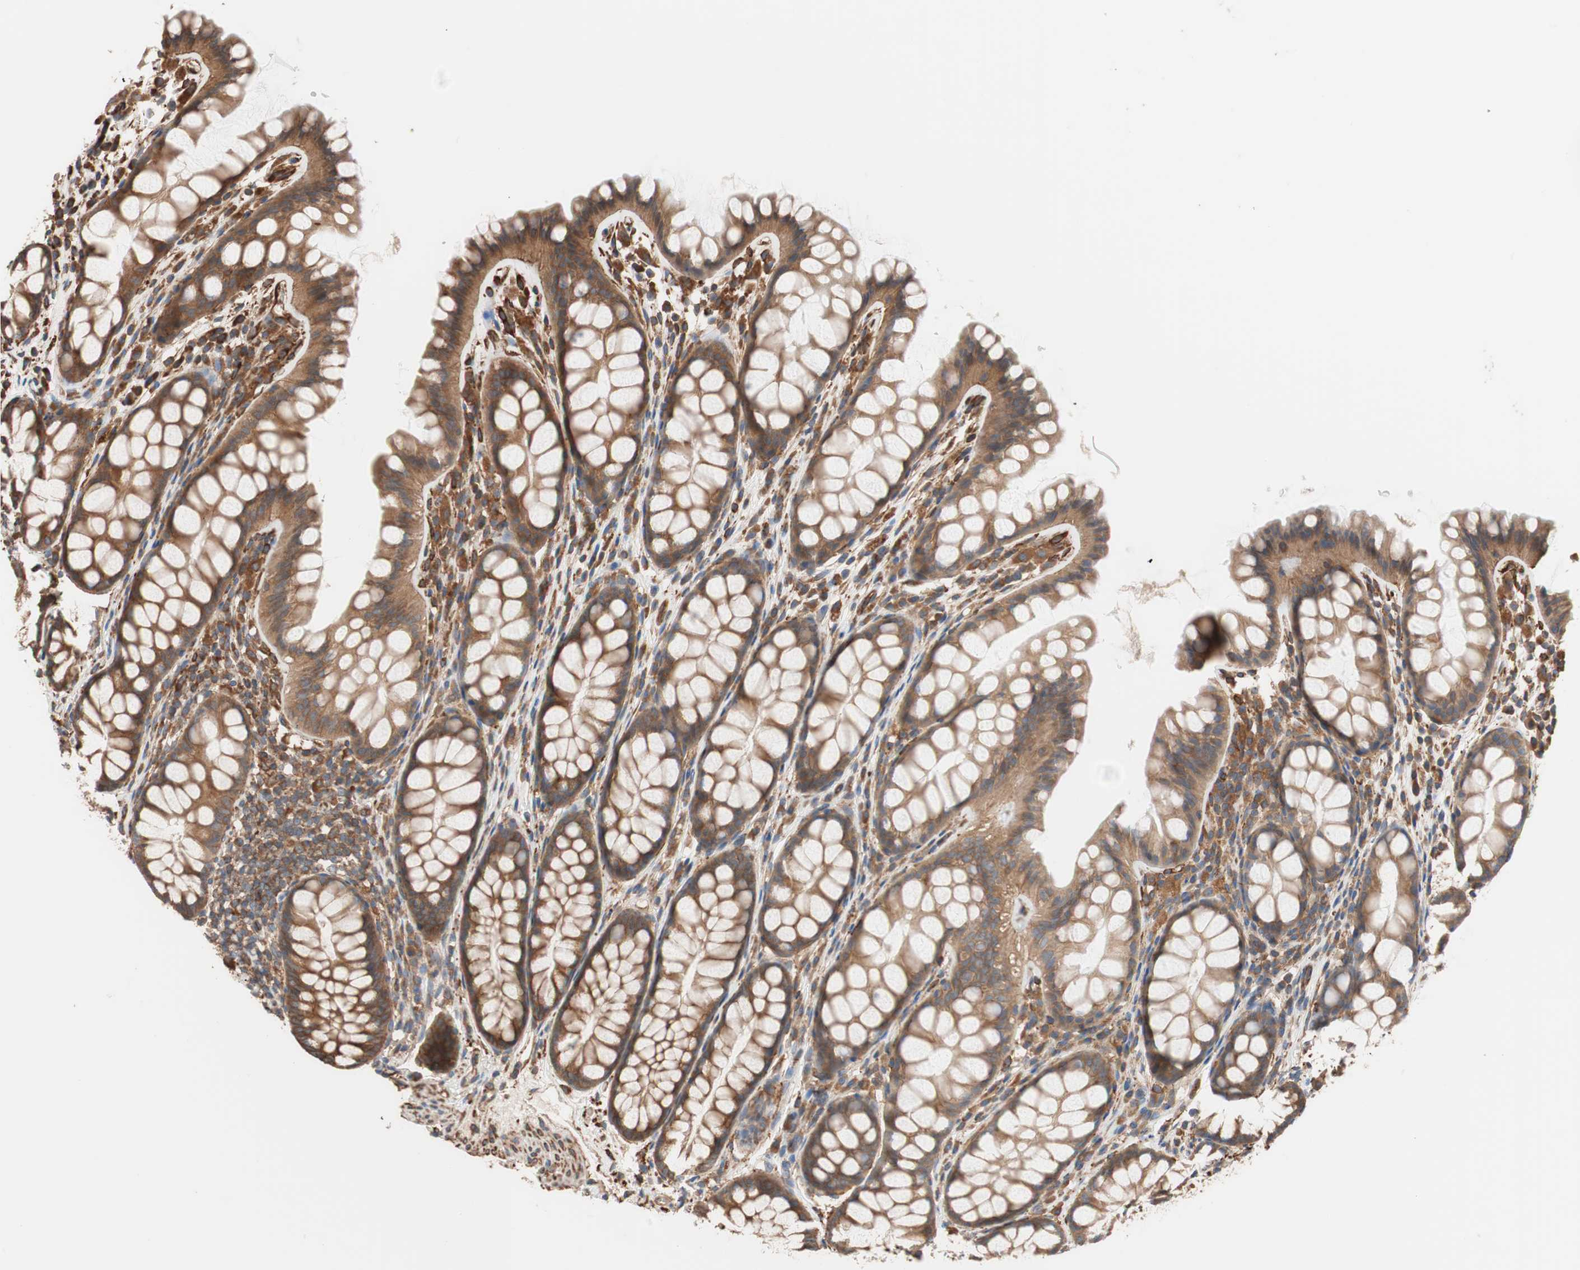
{"staining": {"intensity": "strong", "quantity": ">75%", "location": "cytoplasmic/membranous"}, "tissue": "colon", "cell_type": "Endothelial cells", "image_type": "normal", "snomed": [{"axis": "morphology", "description": "Normal tissue, NOS"}, {"axis": "topography", "description": "Colon"}], "caption": "Immunohistochemical staining of unremarkable colon displays strong cytoplasmic/membranous protein expression in approximately >75% of endothelial cells. Immunohistochemistry stains the protein of interest in brown and the nuclei are stained blue.", "gene": "GPSM2", "patient": {"sex": "female", "age": 55}}